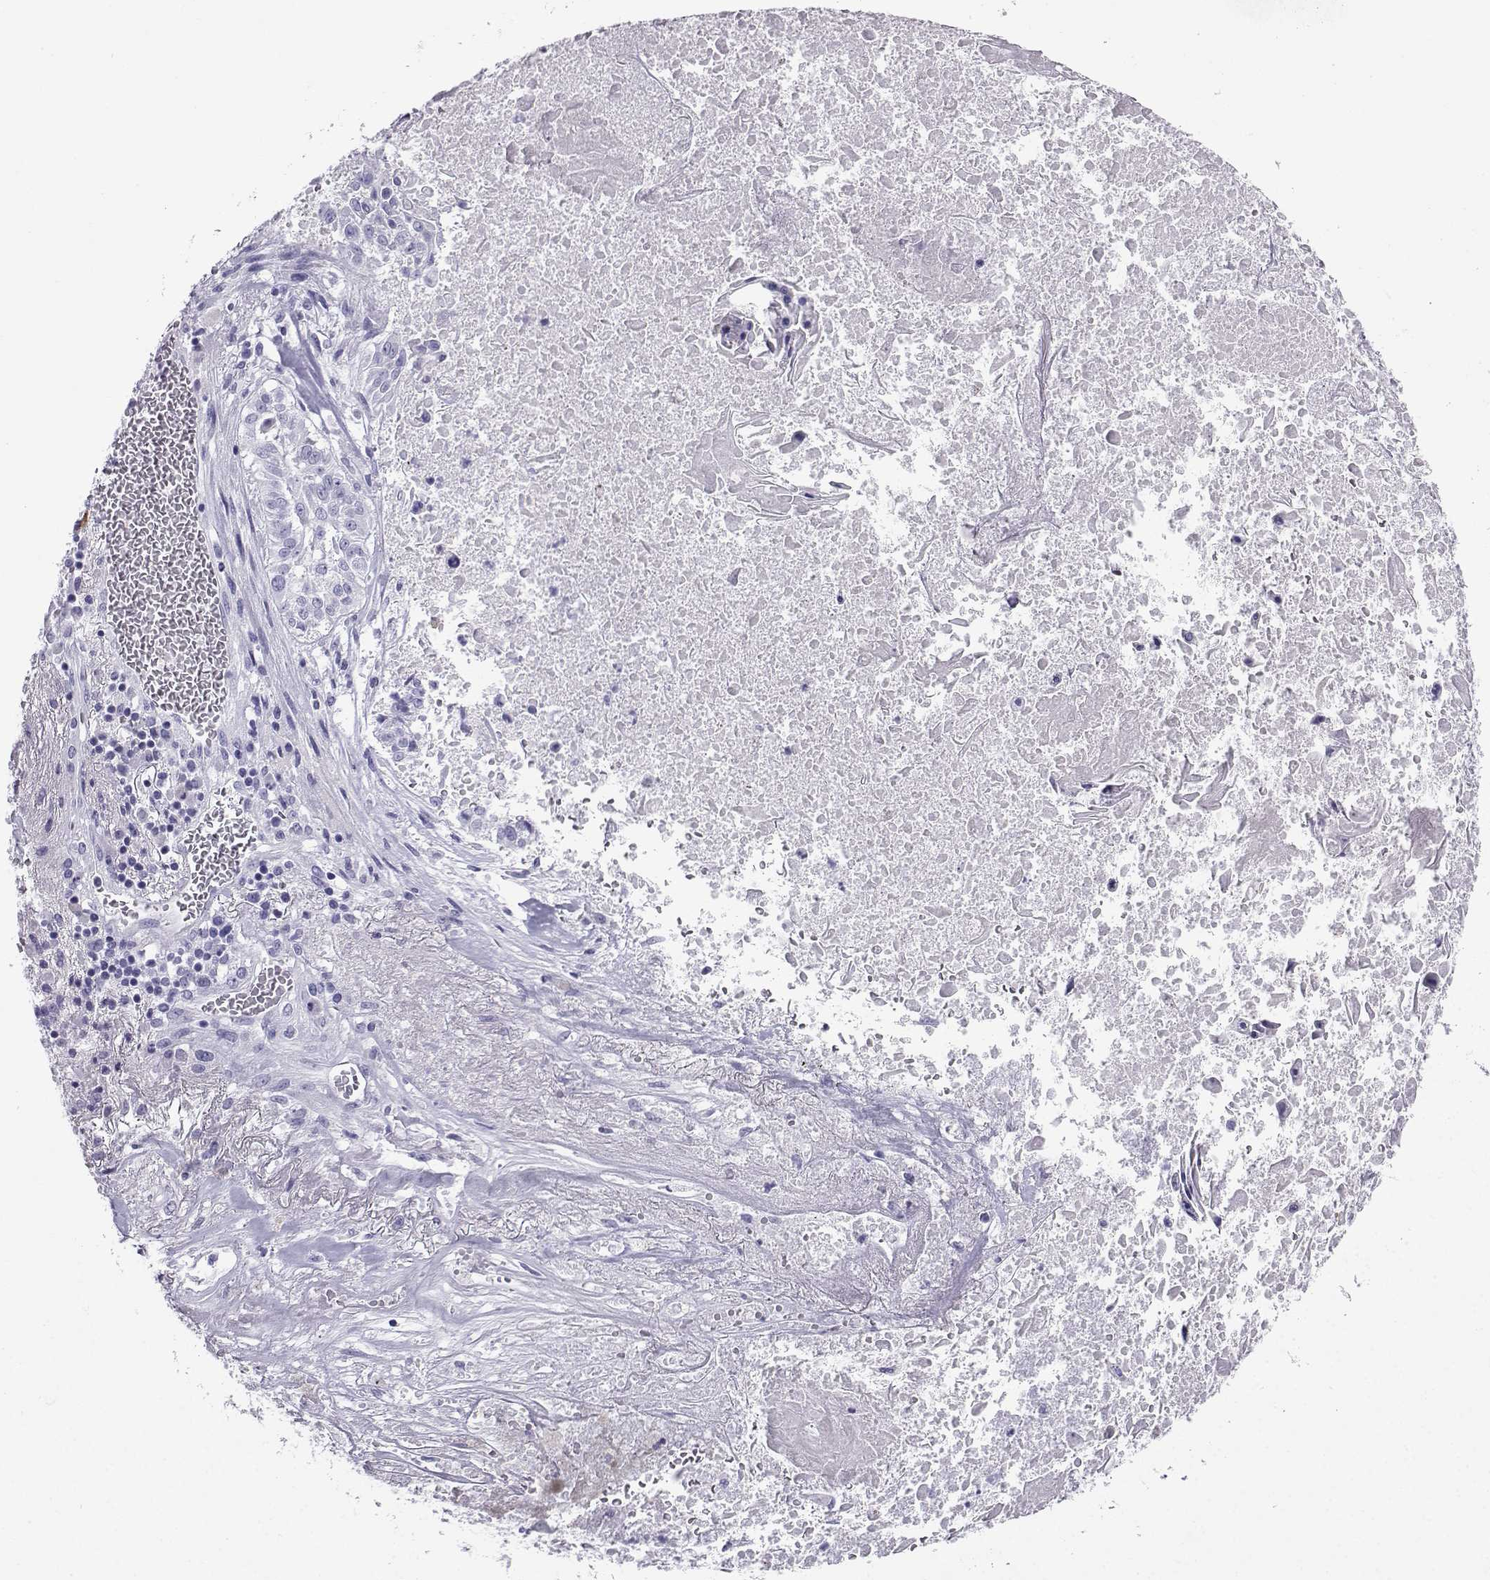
{"staining": {"intensity": "negative", "quantity": "none", "location": "none"}, "tissue": "lung cancer", "cell_type": "Tumor cells", "image_type": "cancer", "snomed": [{"axis": "morphology", "description": "Squamous cell carcinoma, NOS"}, {"axis": "topography", "description": "Lung"}], "caption": "Photomicrograph shows no protein staining in tumor cells of squamous cell carcinoma (lung) tissue. The staining is performed using DAB (3,3'-diaminobenzidine) brown chromogen with nuclei counter-stained in using hematoxylin.", "gene": "SLC18A2", "patient": {"sex": "male", "age": 64}}